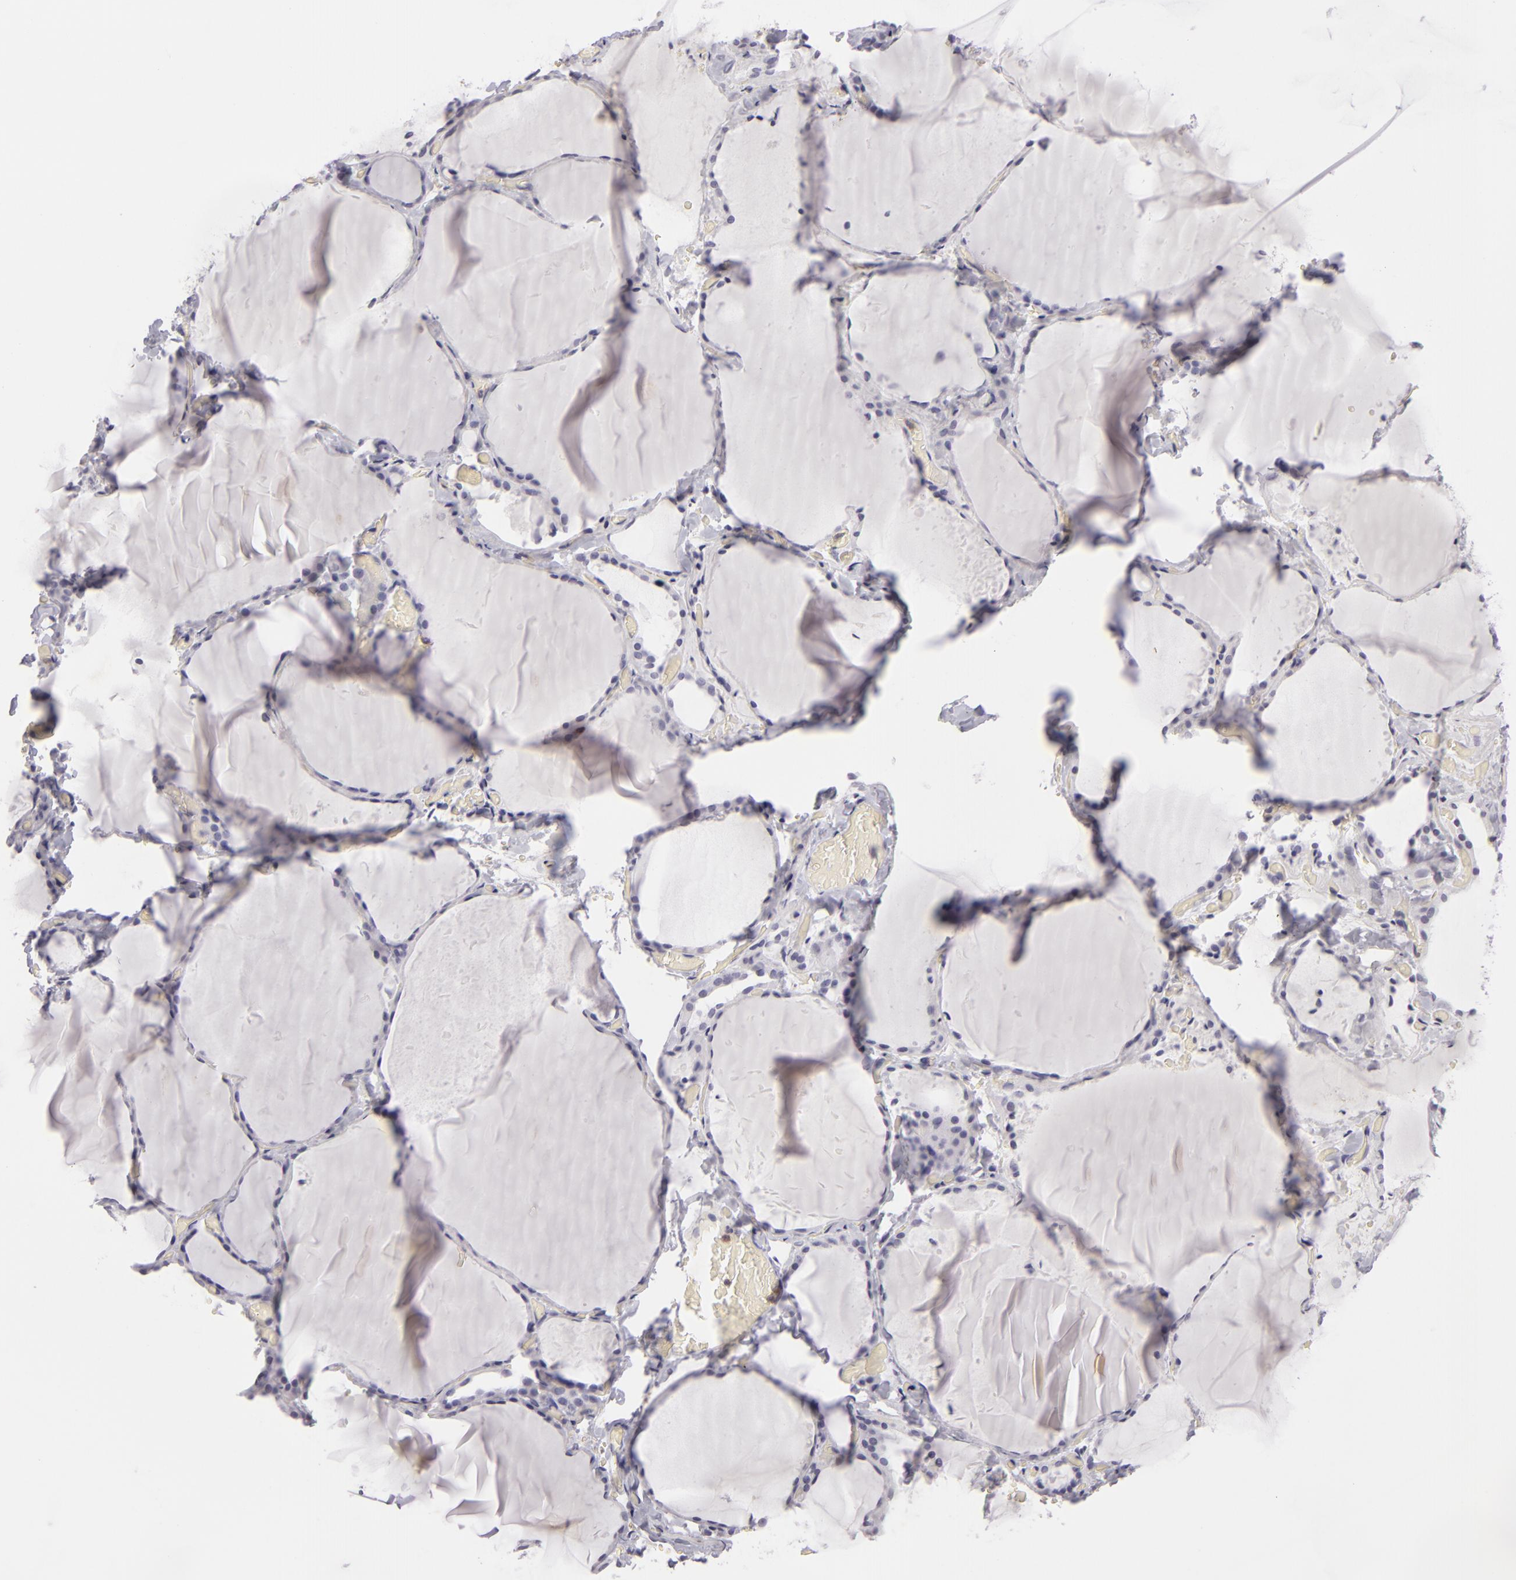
{"staining": {"intensity": "negative", "quantity": "none", "location": "none"}, "tissue": "thyroid gland", "cell_type": "Glandular cells", "image_type": "normal", "snomed": [{"axis": "morphology", "description": "Normal tissue, NOS"}, {"axis": "topography", "description": "Thyroid gland"}], "caption": "The immunohistochemistry (IHC) micrograph has no significant staining in glandular cells of thyroid gland. (DAB immunohistochemistry (IHC), high magnification).", "gene": "KCNAB2", "patient": {"sex": "female", "age": 22}}